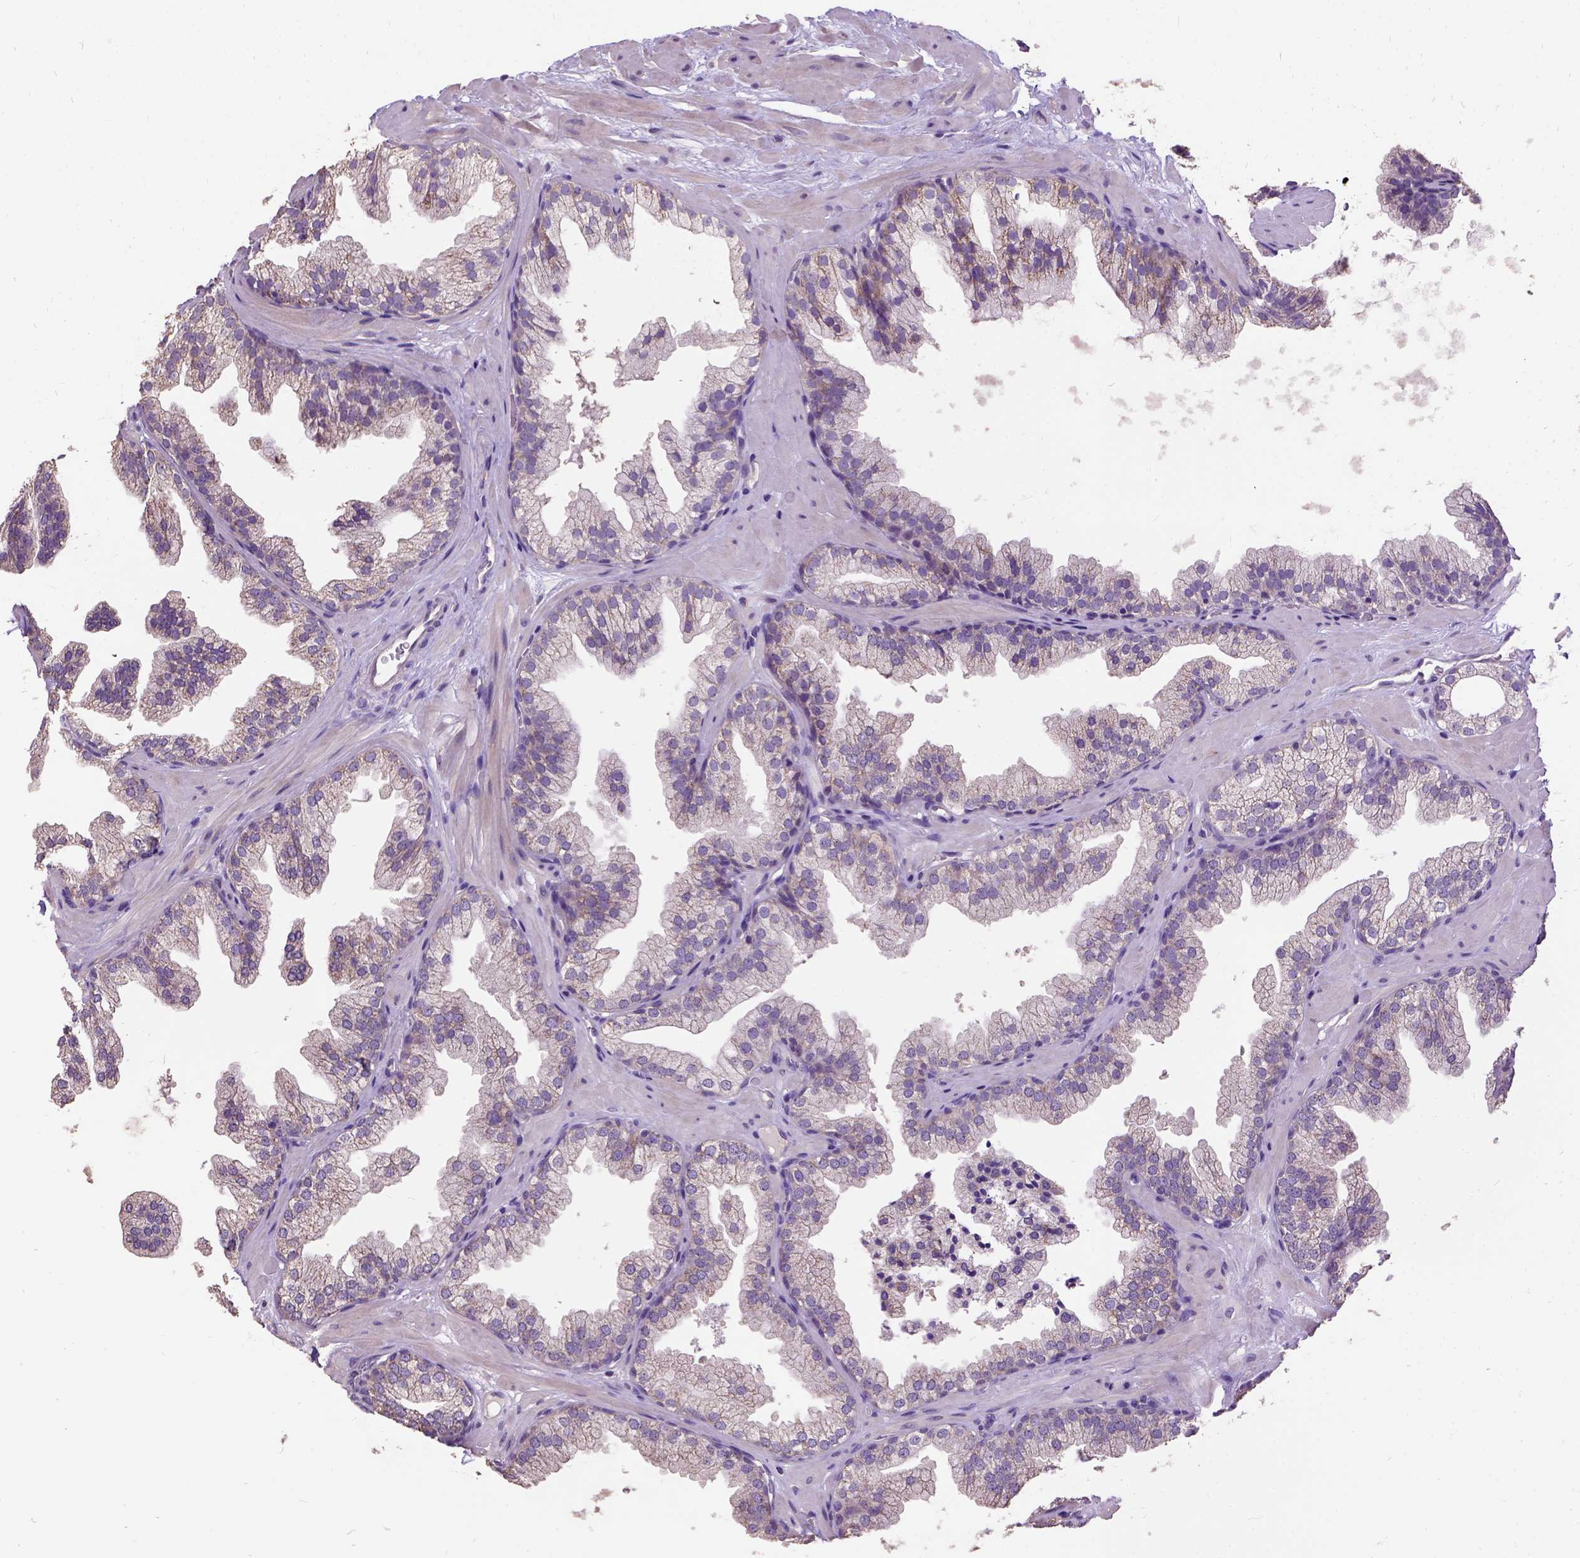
{"staining": {"intensity": "moderate", "quantity": "<25%", "location": "cytoplasmic/membranous"}, "tissue": "prostate", "cell_type": "Glandular cells", "image_type": "normal", "snomed": [{"axis": "morphology", "description": "Normal tissue, NOS"}, {"axis": "topography", "description": "Prostate"}], "caption": "DAB immunohistochemical staining of benign human prostate shows moderate cytoplasmic/membranous protein positivity in about <25% of glandular cells.", "gene": "DQX1", "patient": {"sex": "male", "age": 37}}